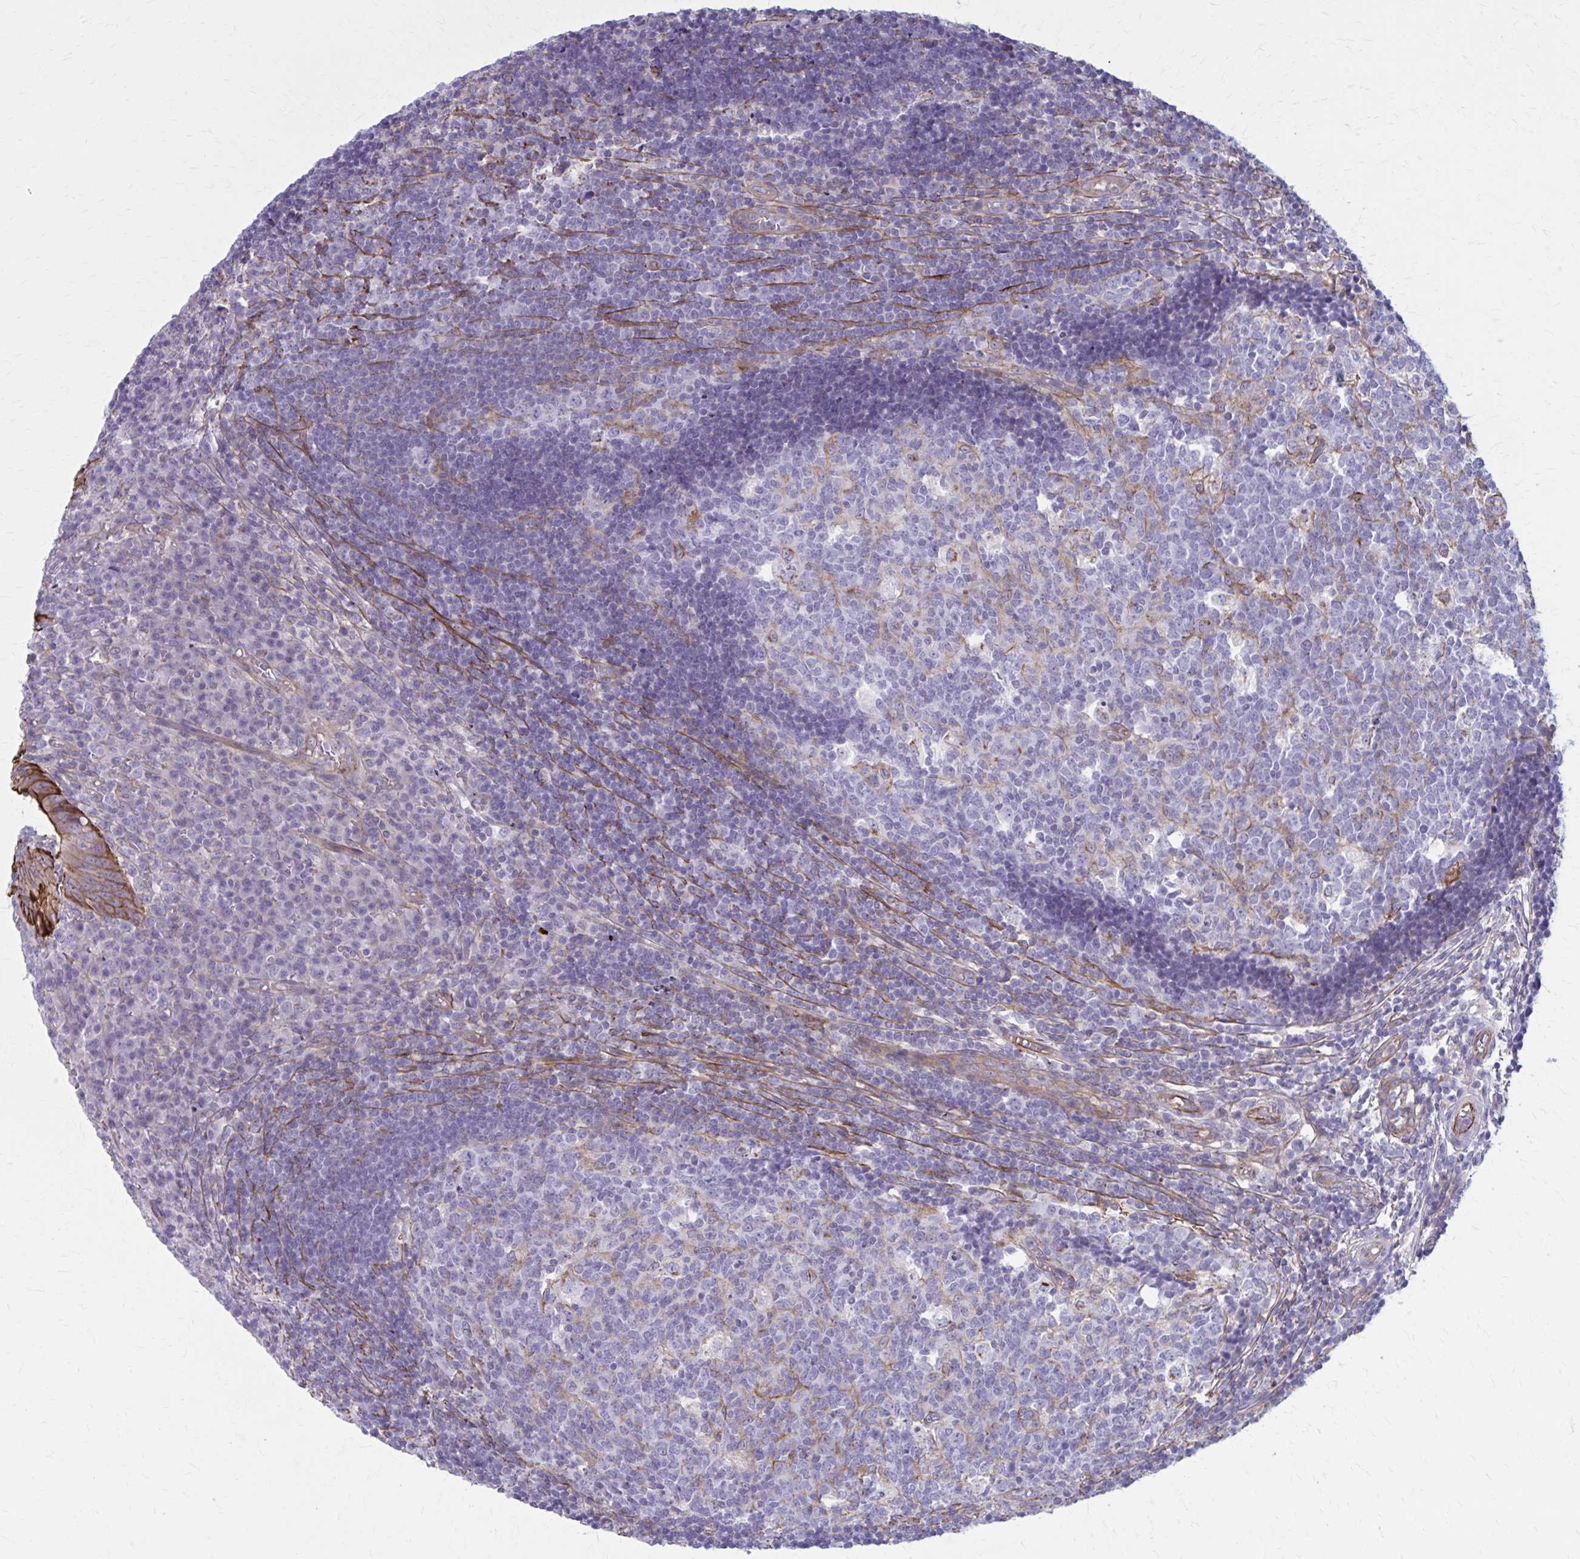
{"staining": {"intensity": "strong", "quantity": ">75%", "location": "cytoplasmic/membranous"}, "tissue": "appendix", "cell_type": "Glandular cells", "image_type": "normal", "snomed": [{"axis": "morphology", "description": "Normal tissue, NOS"}, {"axis": "topography", "description": "Appendix"}], "caption": "A micrograph showing strong cytoplasmic/membranous positivity in approximately >75% of glandular cells in benign appendix, as visualized by brown immunohistochemical staining.", "gene": "ZDHHC7", "patient": {"sex": "male", "age": 18}}